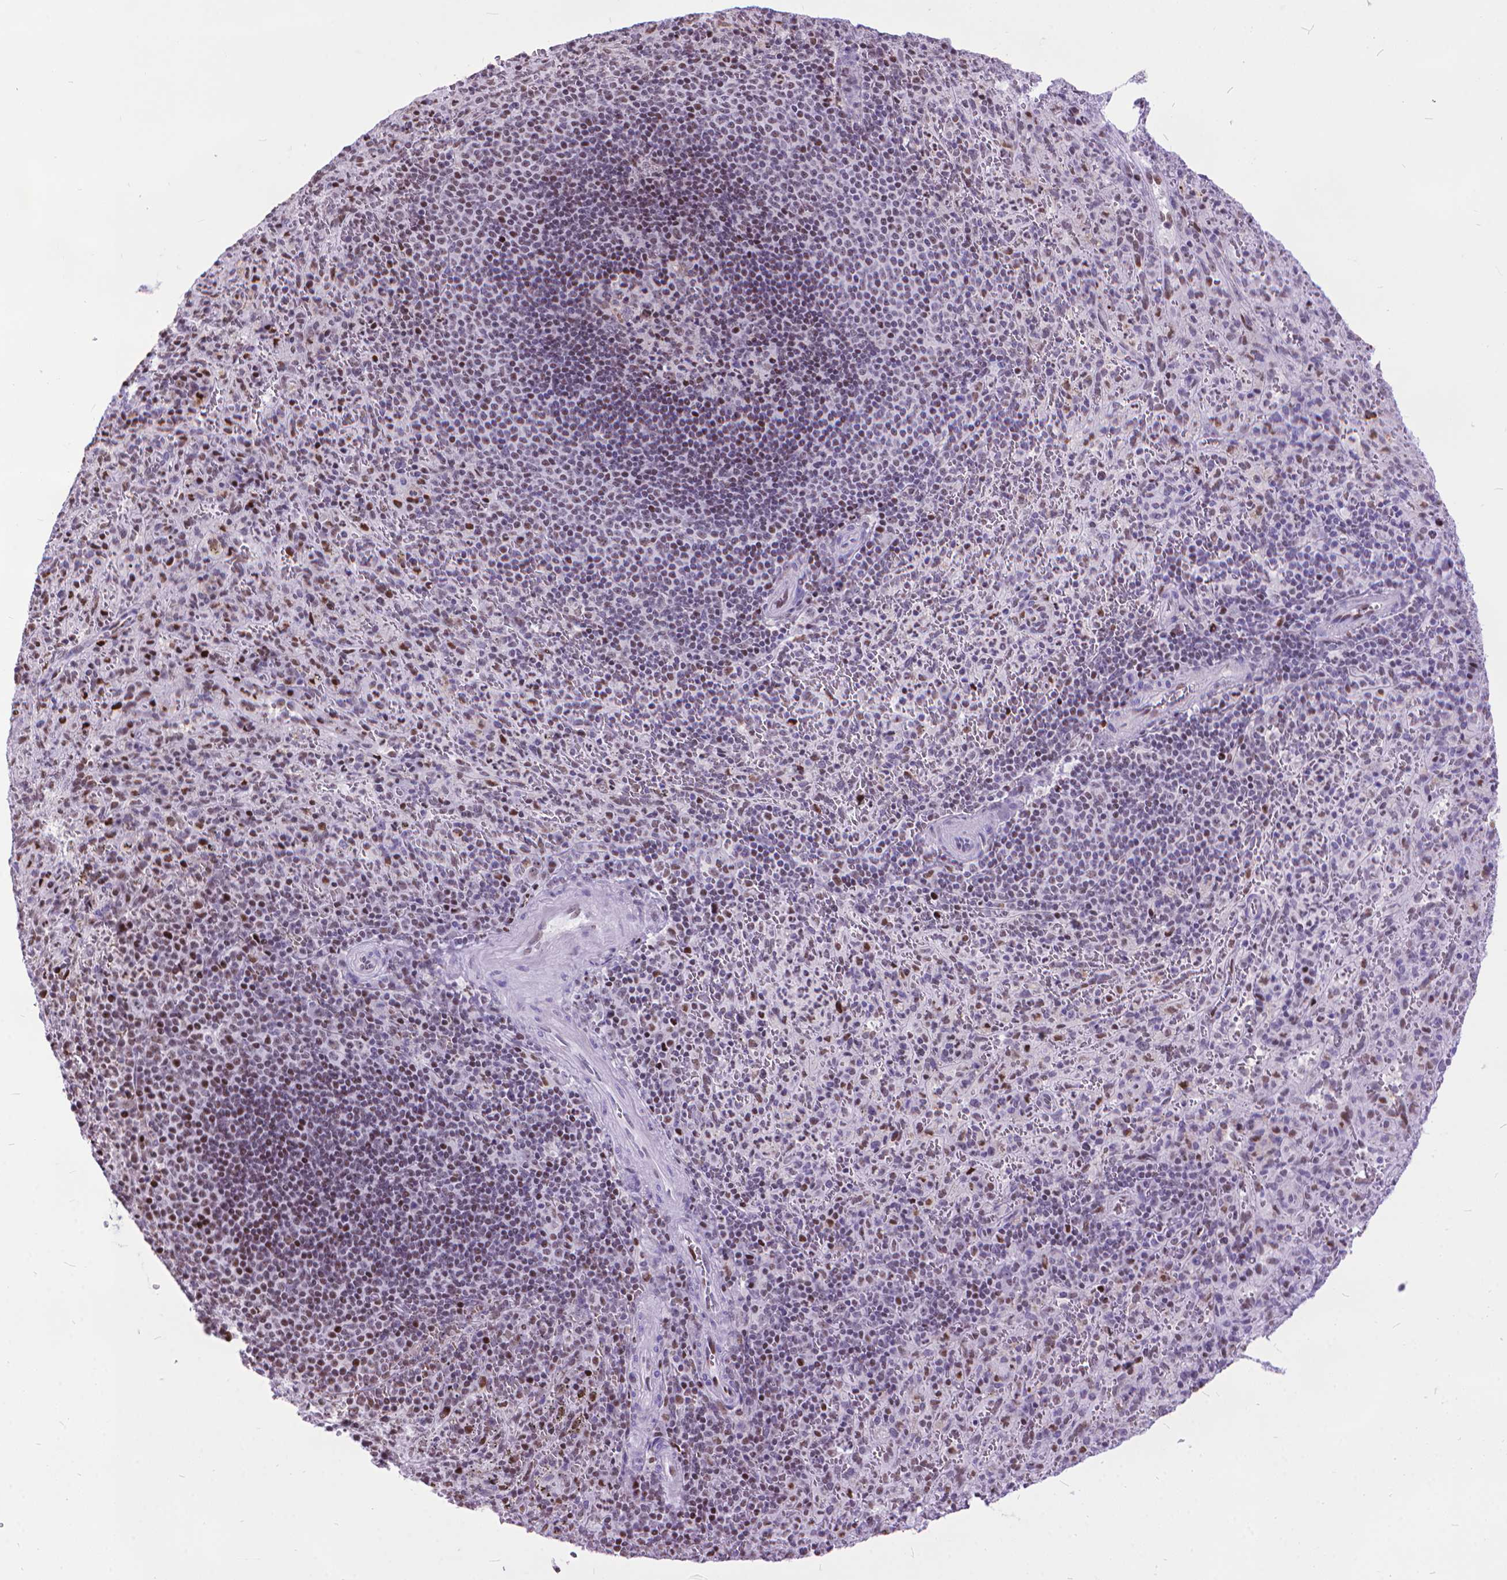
{"staining": {"intensity": "strong", "quantity": "<25%", "location": "cytoplasmic/membranous,nuclear"}, "tissue": "spleen", "cell_type": "Cells in red pulp", "image_type": "normal", "snomed": [{"axis": "morphology", "description": "Normal tissue, NOS"}, {"axis": "topography", "description": "Spleen"}], "caption": "A brown stain shows strong cytoplasmic/membranous,nuclear expression of a protein in cells in red pulp of unremarkable human spleen.", "gene": "POLE4", "patient": {"sex": "male", "age": 57}}